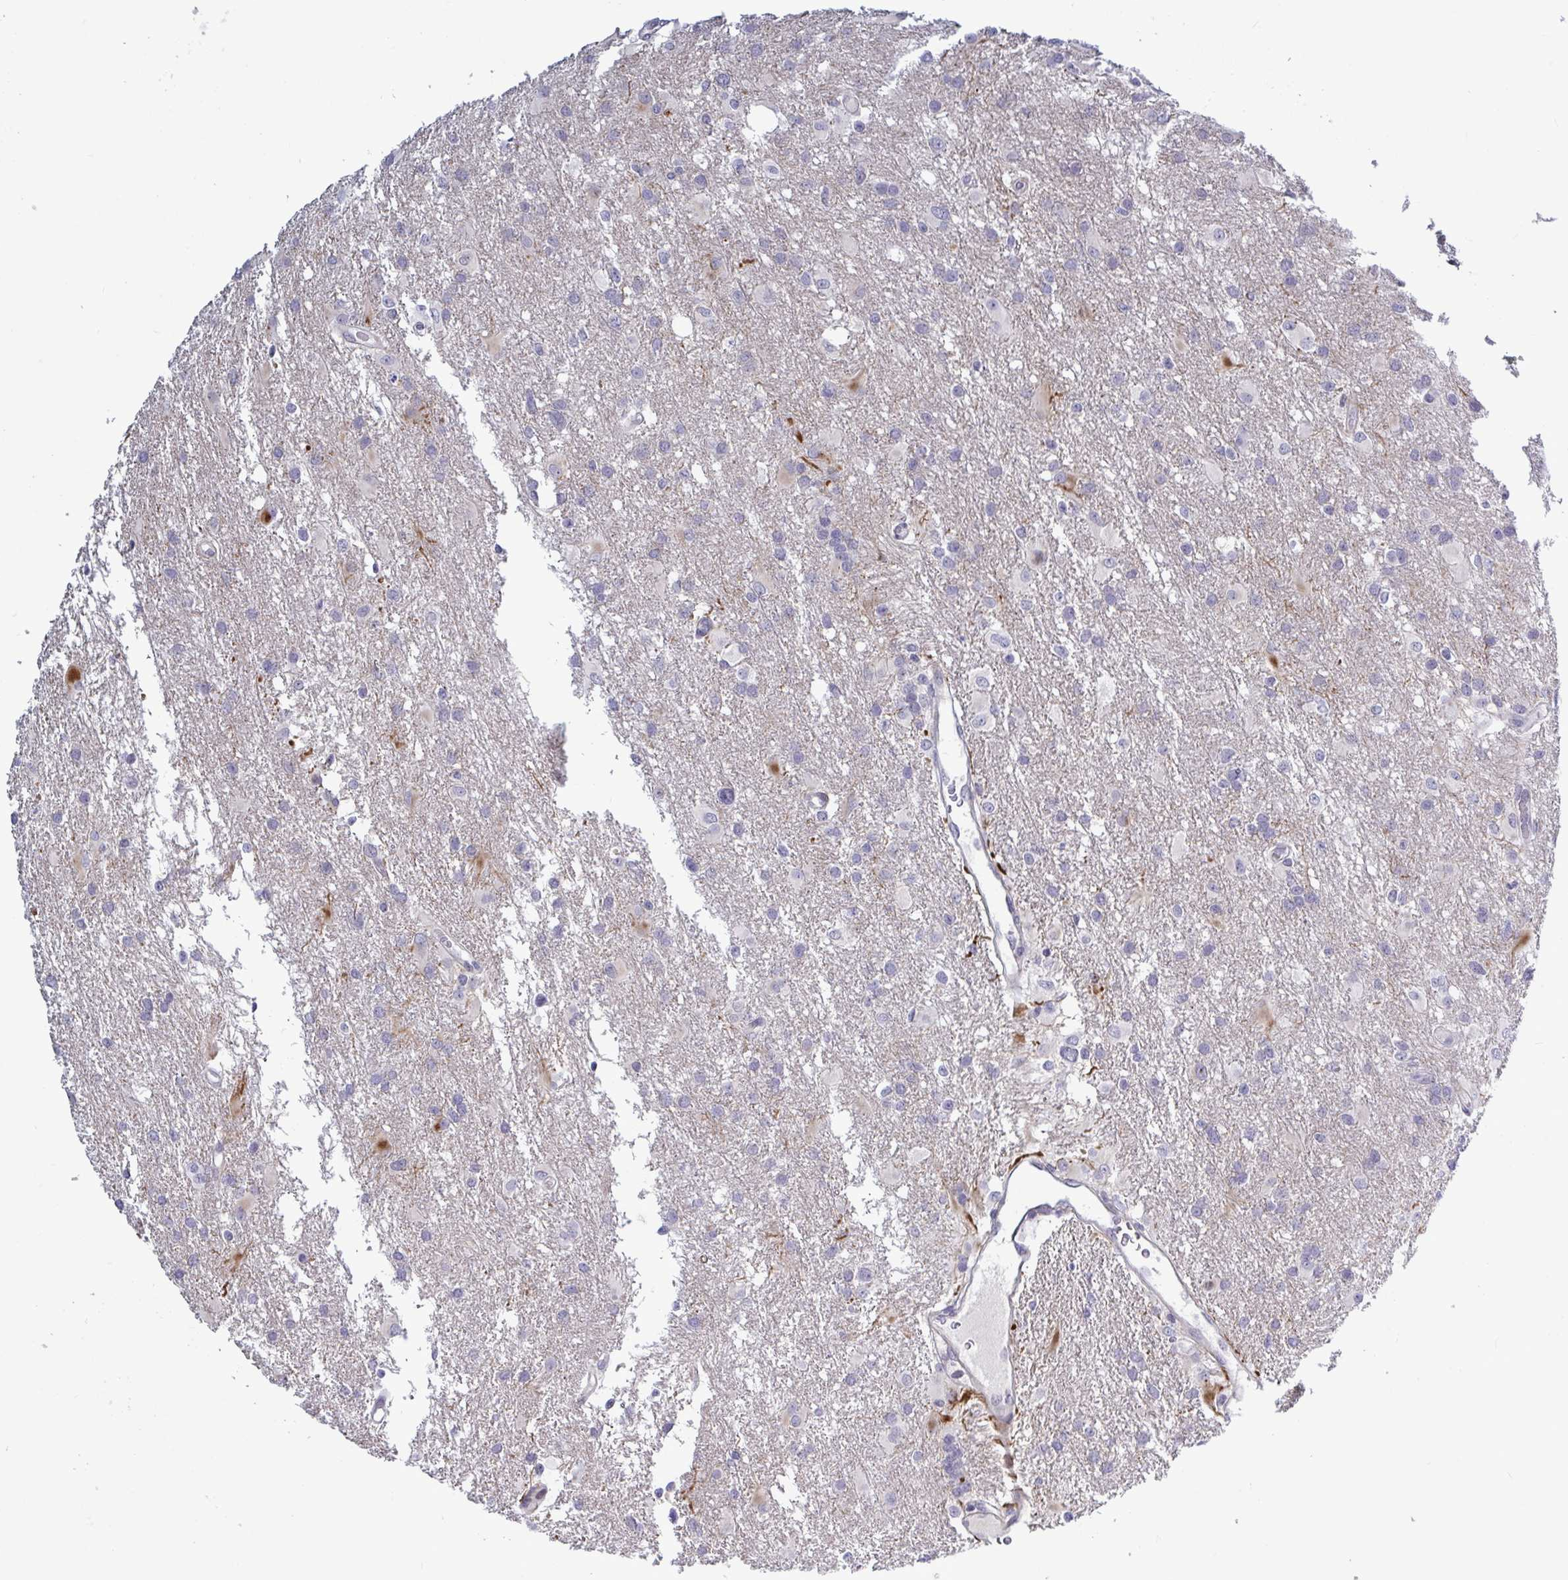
{"staining": {"intensity": "negative", "quantity": "none", "location": "none"}, "tissue": "glioma", "cell_type": "Tumor cells", "image_type": "cancer", "snomed": [{"axis": "morphology", "description": "Glioma, malignant, High grade"}, {"axis": "topography", "description": "Brain"}], "caption": "The micrograph exhibits no staining of tumor cells in high-grade glioma (malignant).", "gene": "TCEAL8", "patient": {"sex": "male", "age": 53}}